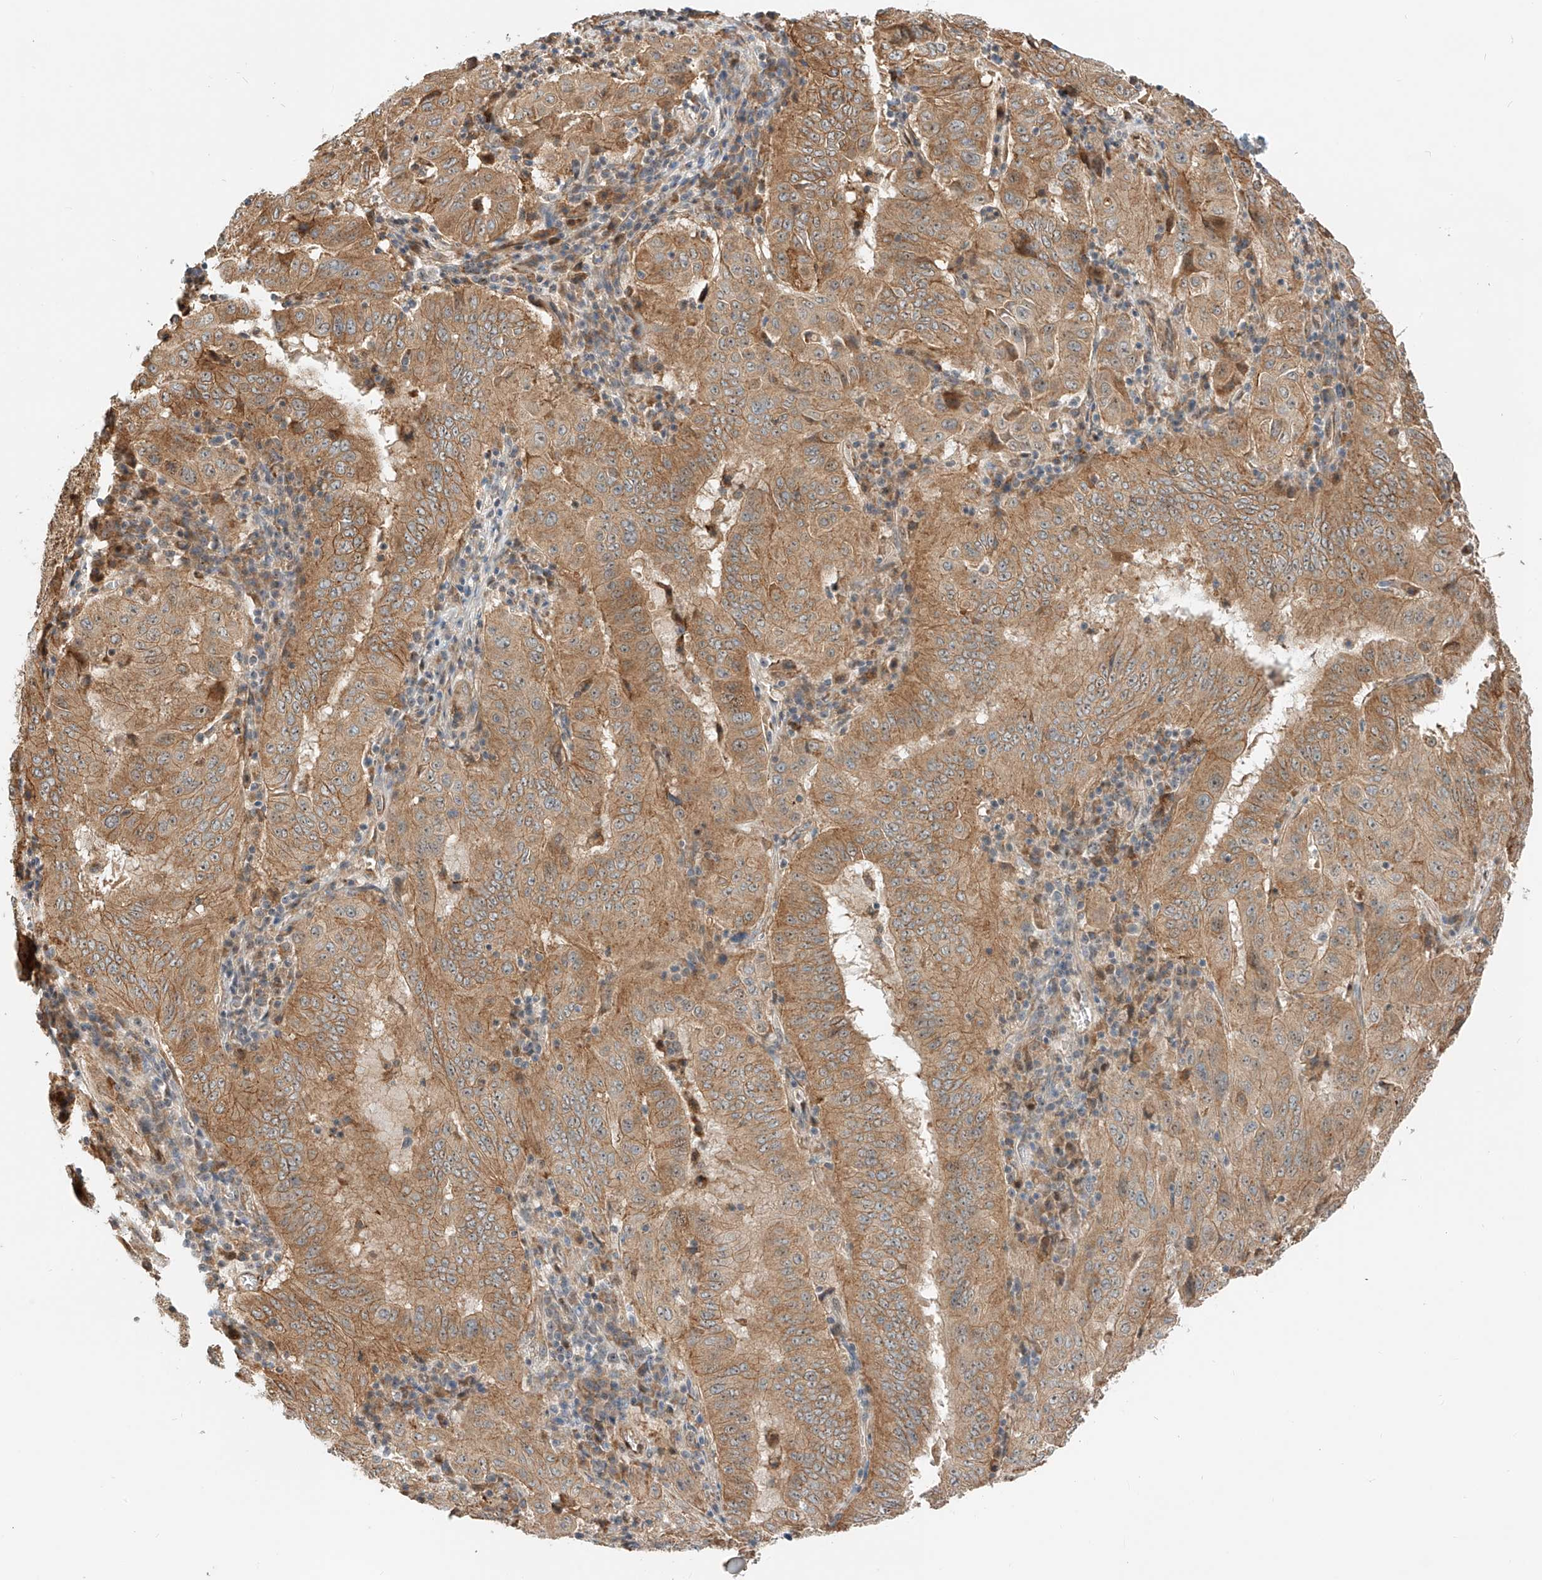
{"staining": {"intensity": "moderate", "quantity": ">75%", "location": "cytoplasmic/membranous"}, "tissue": "pancreatic cancer", "cell_type": "Tumor cells", "image_type": "cancer", "snomed": [{"axis": "morphology", "description": "Adenocarcinoma, NOS"}, {"axis": "topography", "description": "Pancreas"}], "caption": "Immunohistochemical staining of pancreatic adenocarcinoma shows medium levels of moderate cytoplasmic/membranous staining in approximately >75% of tumor cells. The staining is performed using DAB (3,3'-diaminobenzidine) brown chromogen to label protein expression. The nuclei are counter-stained blue using hematoxylin.", "gene": "CPAMD8", "patient": {"sex": "male", "age": 63}}